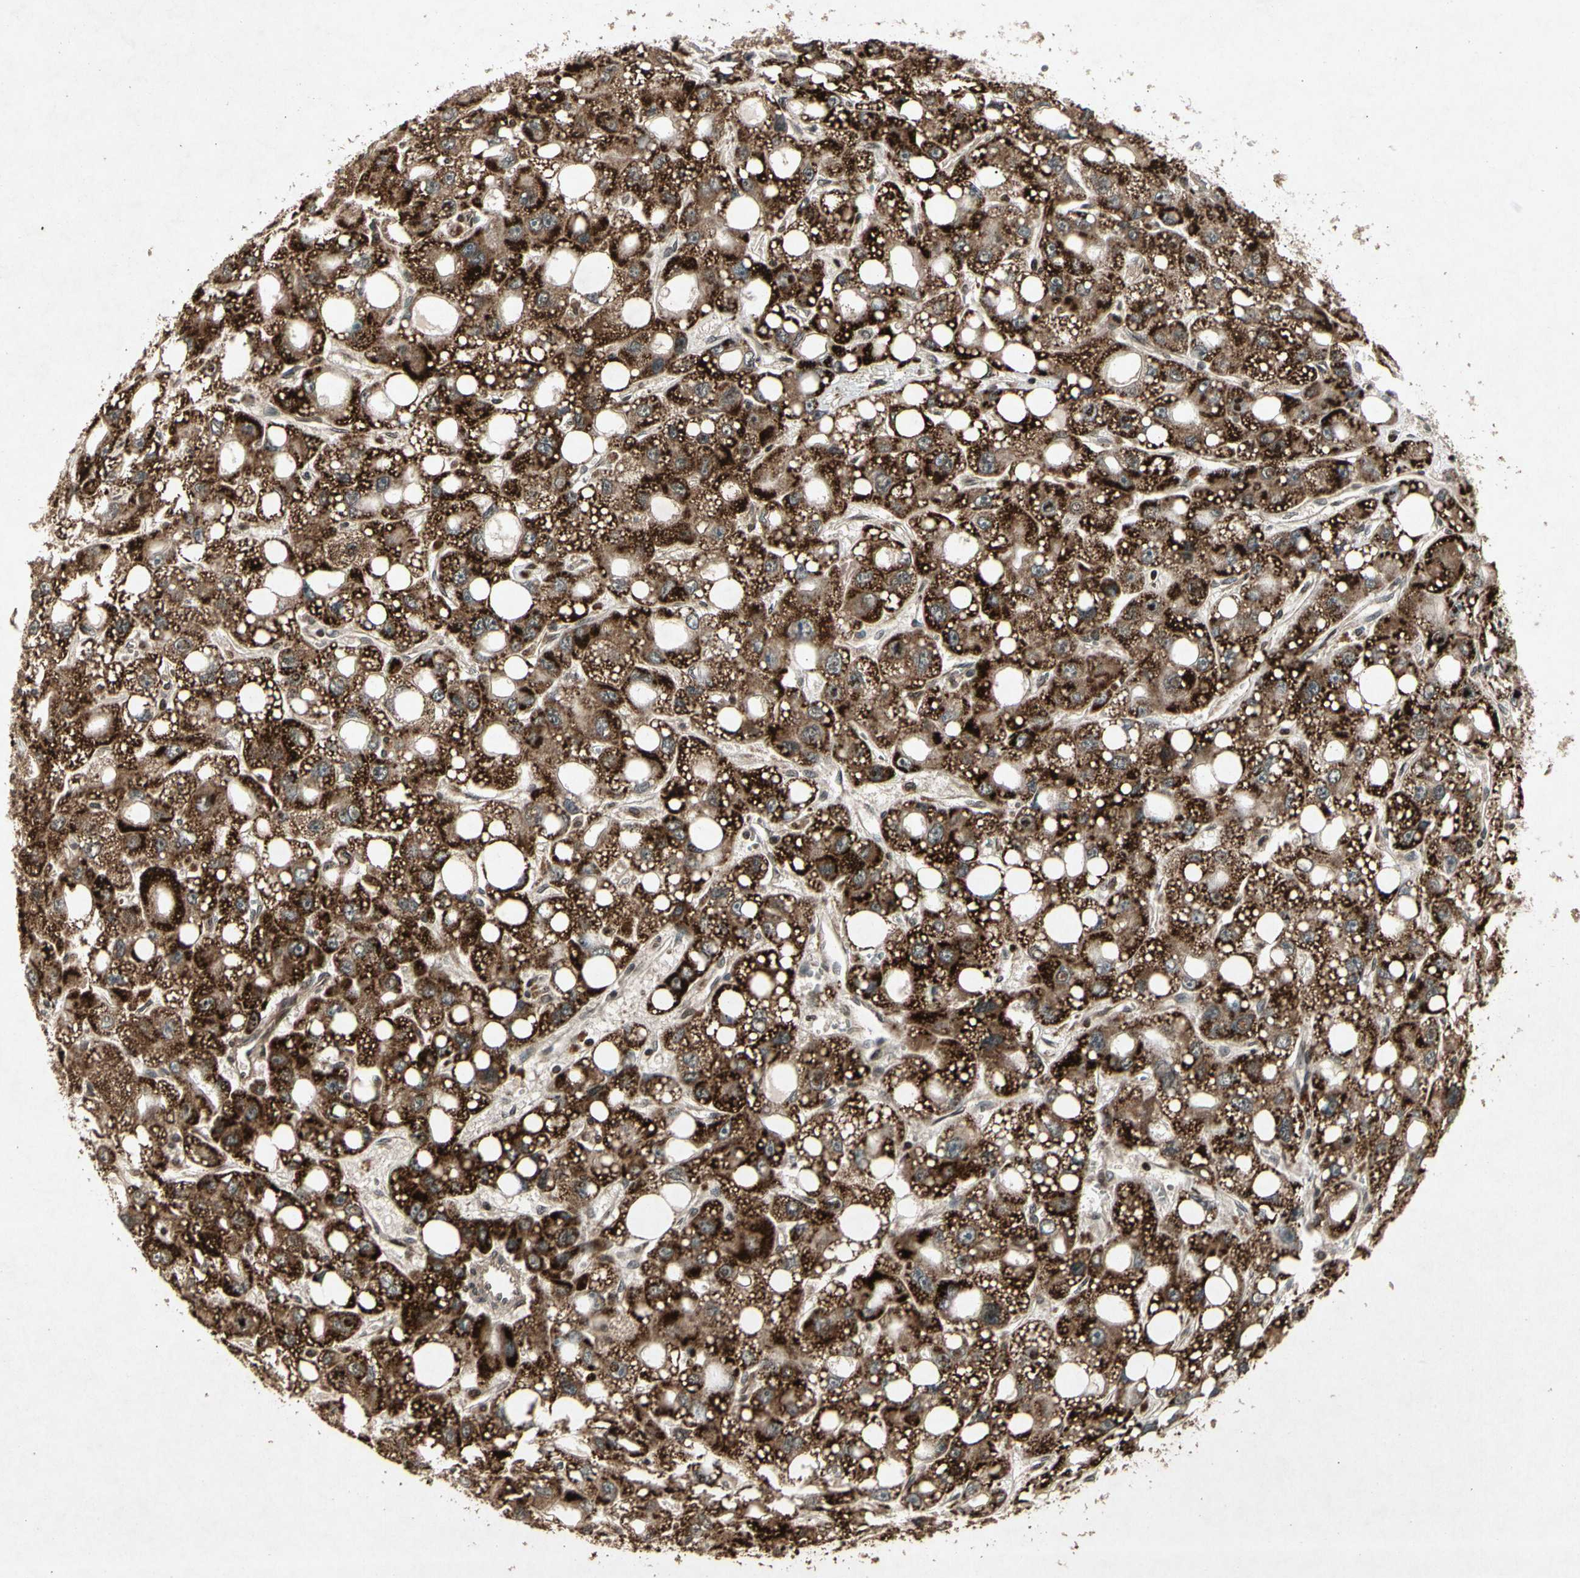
{"staining": {"intensity": "strong", "quantity": ">75%", "location": "cytoplasmic/membranous"}, "tissue": "liver cancer", "cell_type": "Tumor cells", "image_type": "cancer", "snomed": [{"axis": "morphology", "description": "Carcinoma, Hepatocellular, NOS"}, {"axis": "topography", "description": "Liver"}], "caption": "Protein staining of liver cancer (hepatocellular carcinoma) tissue shows strong cytoplasmic/membranous expression in about >75% of tumor cells.", "gene": "GLRX", "patient": {"sex": "male", "age": 55}}